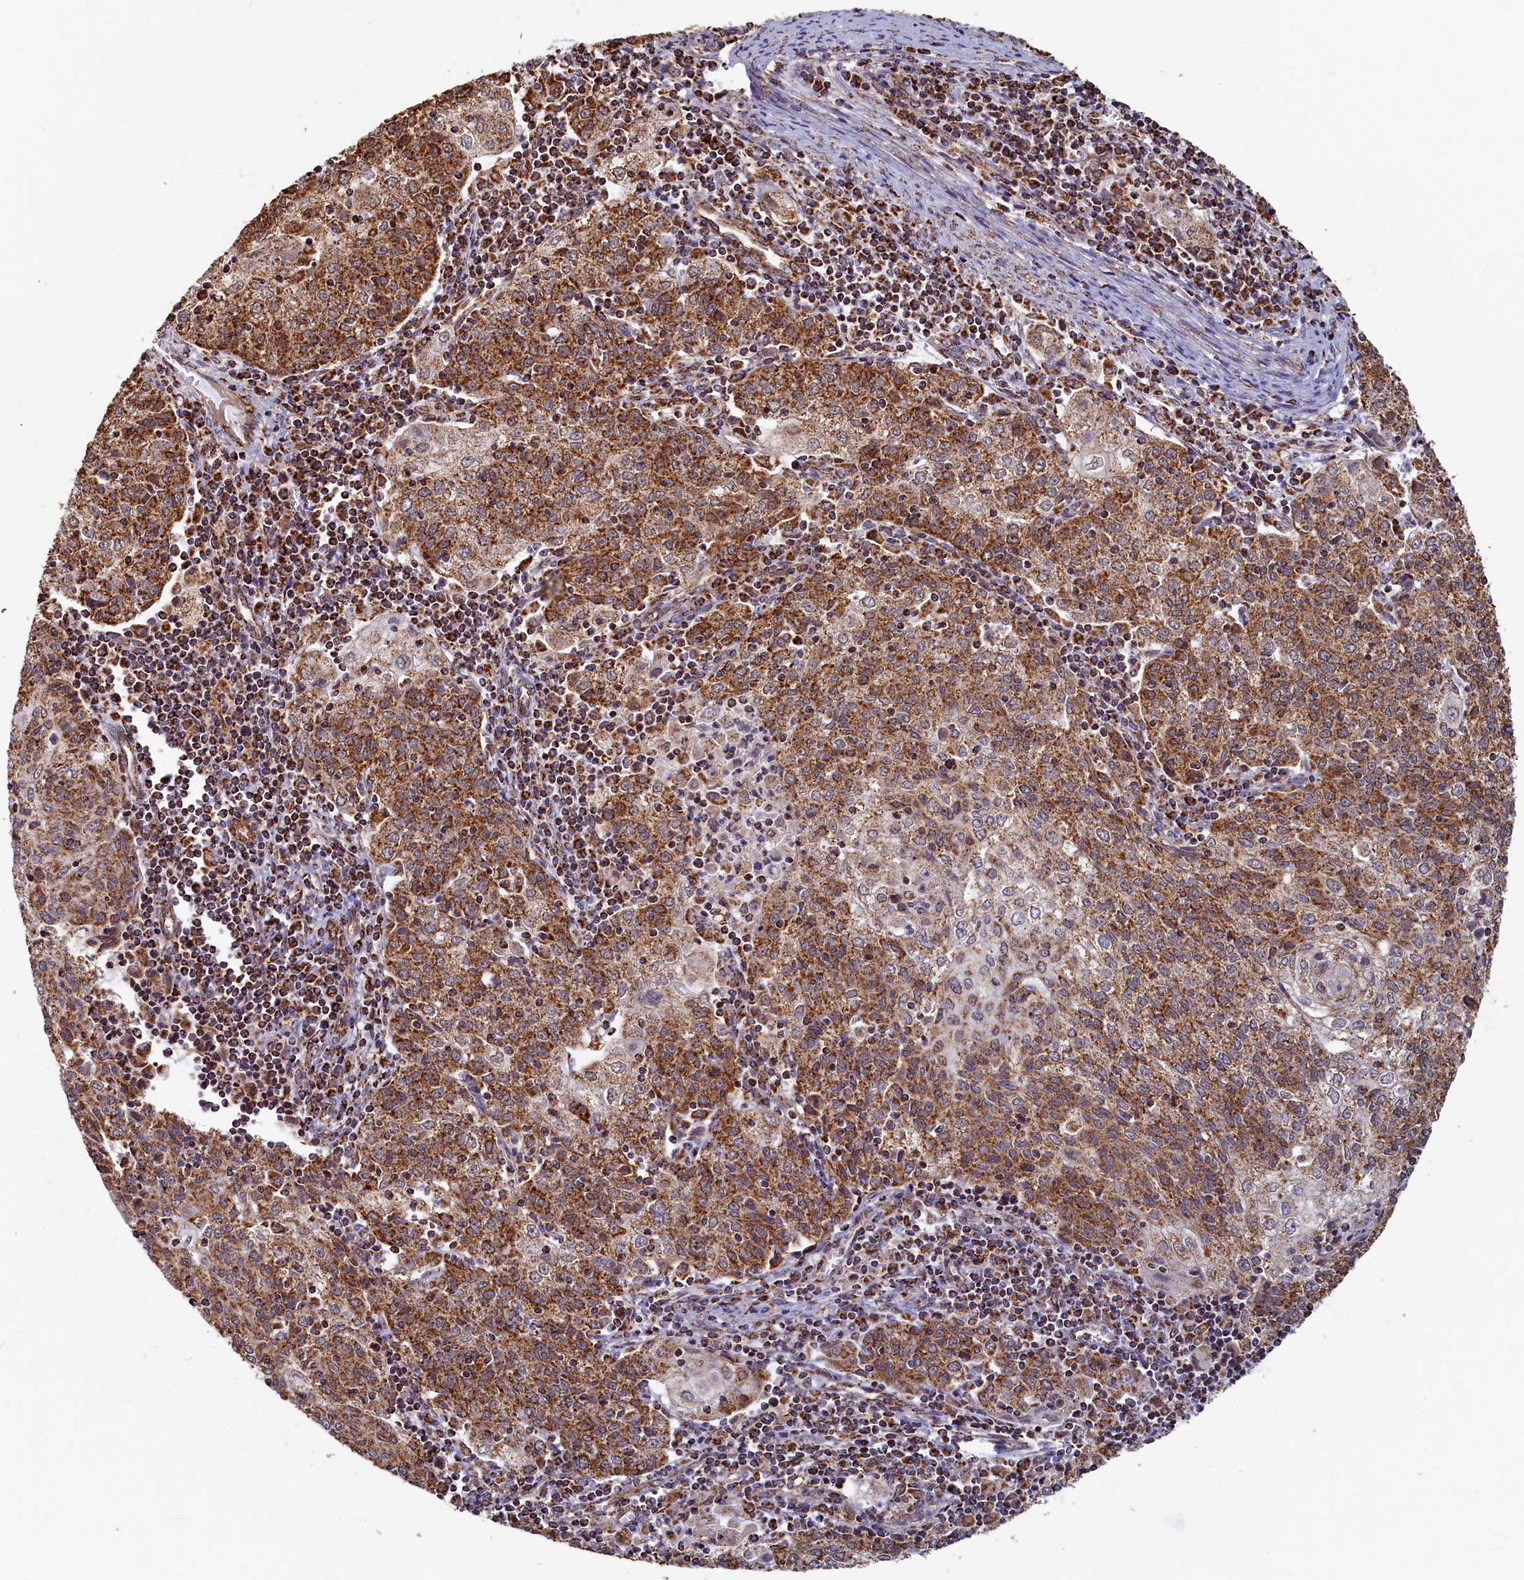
{"staining": {"intensity": "moderate", "quantity": ">75%", "location": "cytoplasmic/membranous"}, "tissue": "cervical cancer", "cell_type": "Tumor cells", "image_type": "cancer", "snomed": [{"axis": "morphology", "description": "Squamous cell carcinoma, NOS"}, {"axis": "topography", "description": "Cervix"}], "caption": "Immunohistochemical staining of human cervical squamous cell carcinoma shows medium levels of moderate cytoplasmic/membranous expression in approximately >75% of tumor cells.", "gene": "SPR", "patient": {"sex": "female", "age": 48}}